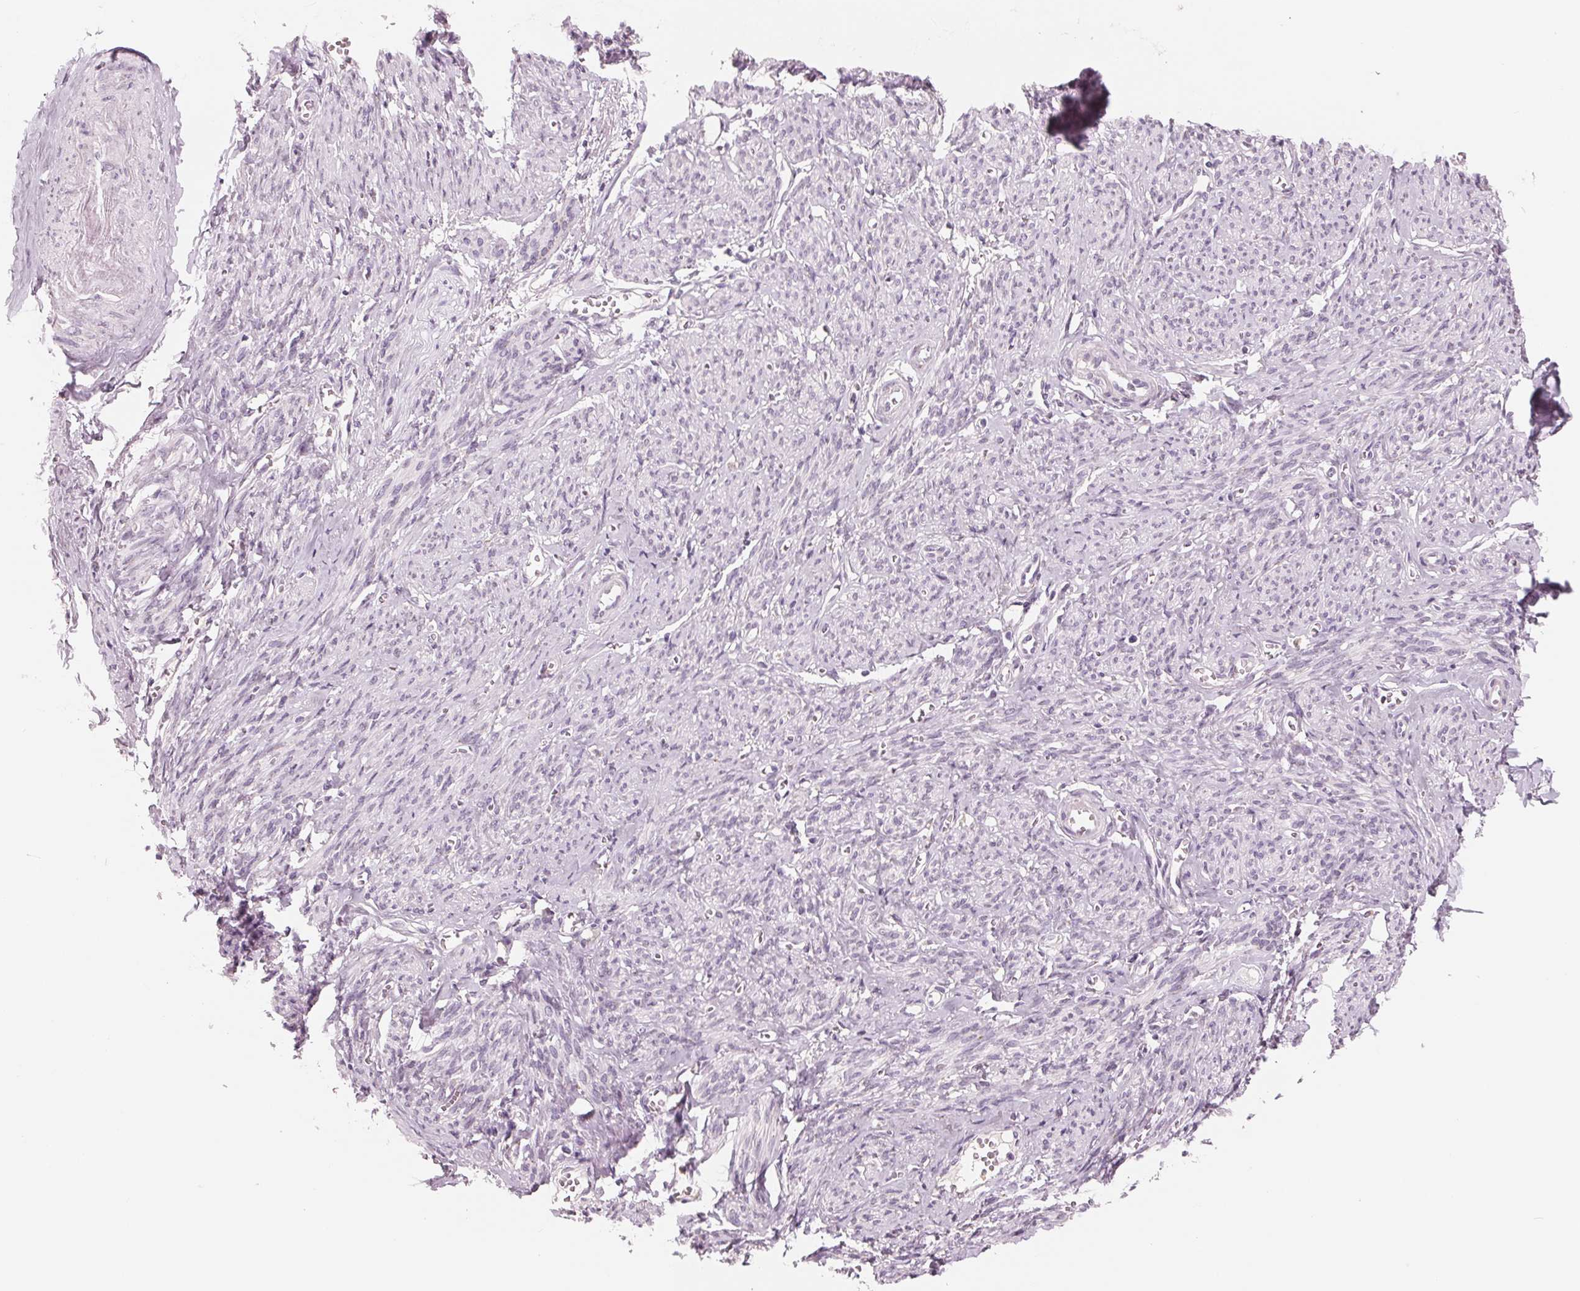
{"staining": {"intensity": "negative", "quantity": "none", "location": "none"}, "tissue": "smooth muscle", "cell_type": "Smooth muscle cells", "image_type": "normal", "snomed": [{"axis": "morphology", "description": "Normal tissue, NOS"}, {"axis": "topography", "description": "Smooth muscle"}], "caption": "IHC of normal smooth muscle exhibits no positivity in smooth muscle cells.", "gene": "IL9R", "patient": {"sex": "female", "age": 65}}